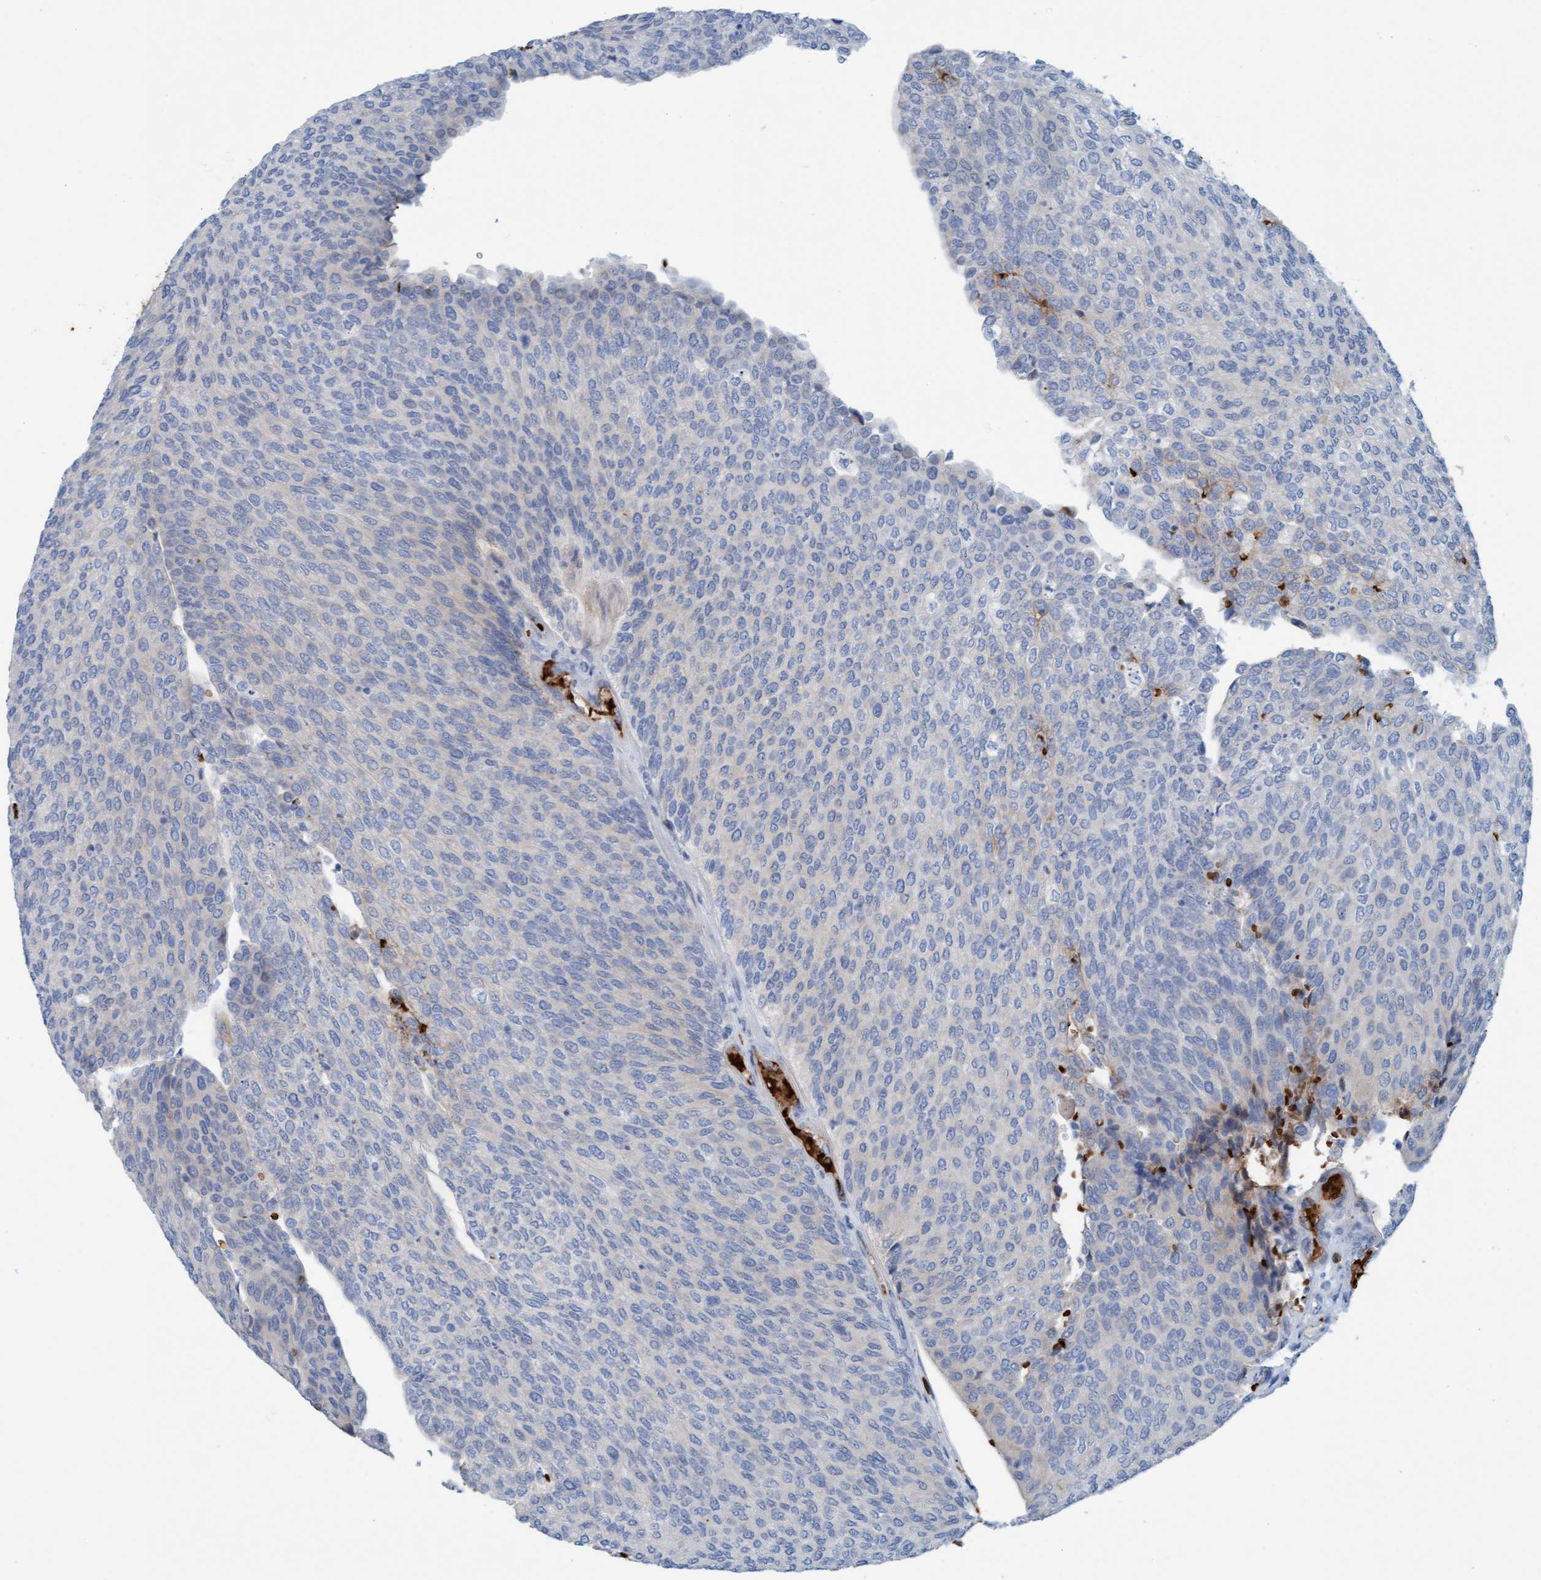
{"staining": {"intensity": "weak", "quantity": "<25%", "location": "cytoplasmic/membranous"}, "tissue": "urothelial cancer", "cell_type": "Tumor cells", "image_type": "cancer", "snomed": [{"axis": "morphology", "description": "Urothelial carcinoma, Low grade"}, {"axis": "topography", "description": "Urinary bladder"}], "caption": "DAB immunohistochemical staining of urothelial carcinoma (low-grade) reveals no significant positivity in tumor cells. (Immunohistochemistry, brightfield microscopy, high magnification).", "gene": "P2RX5", "patient": {"sex": "female", "age": 79}}